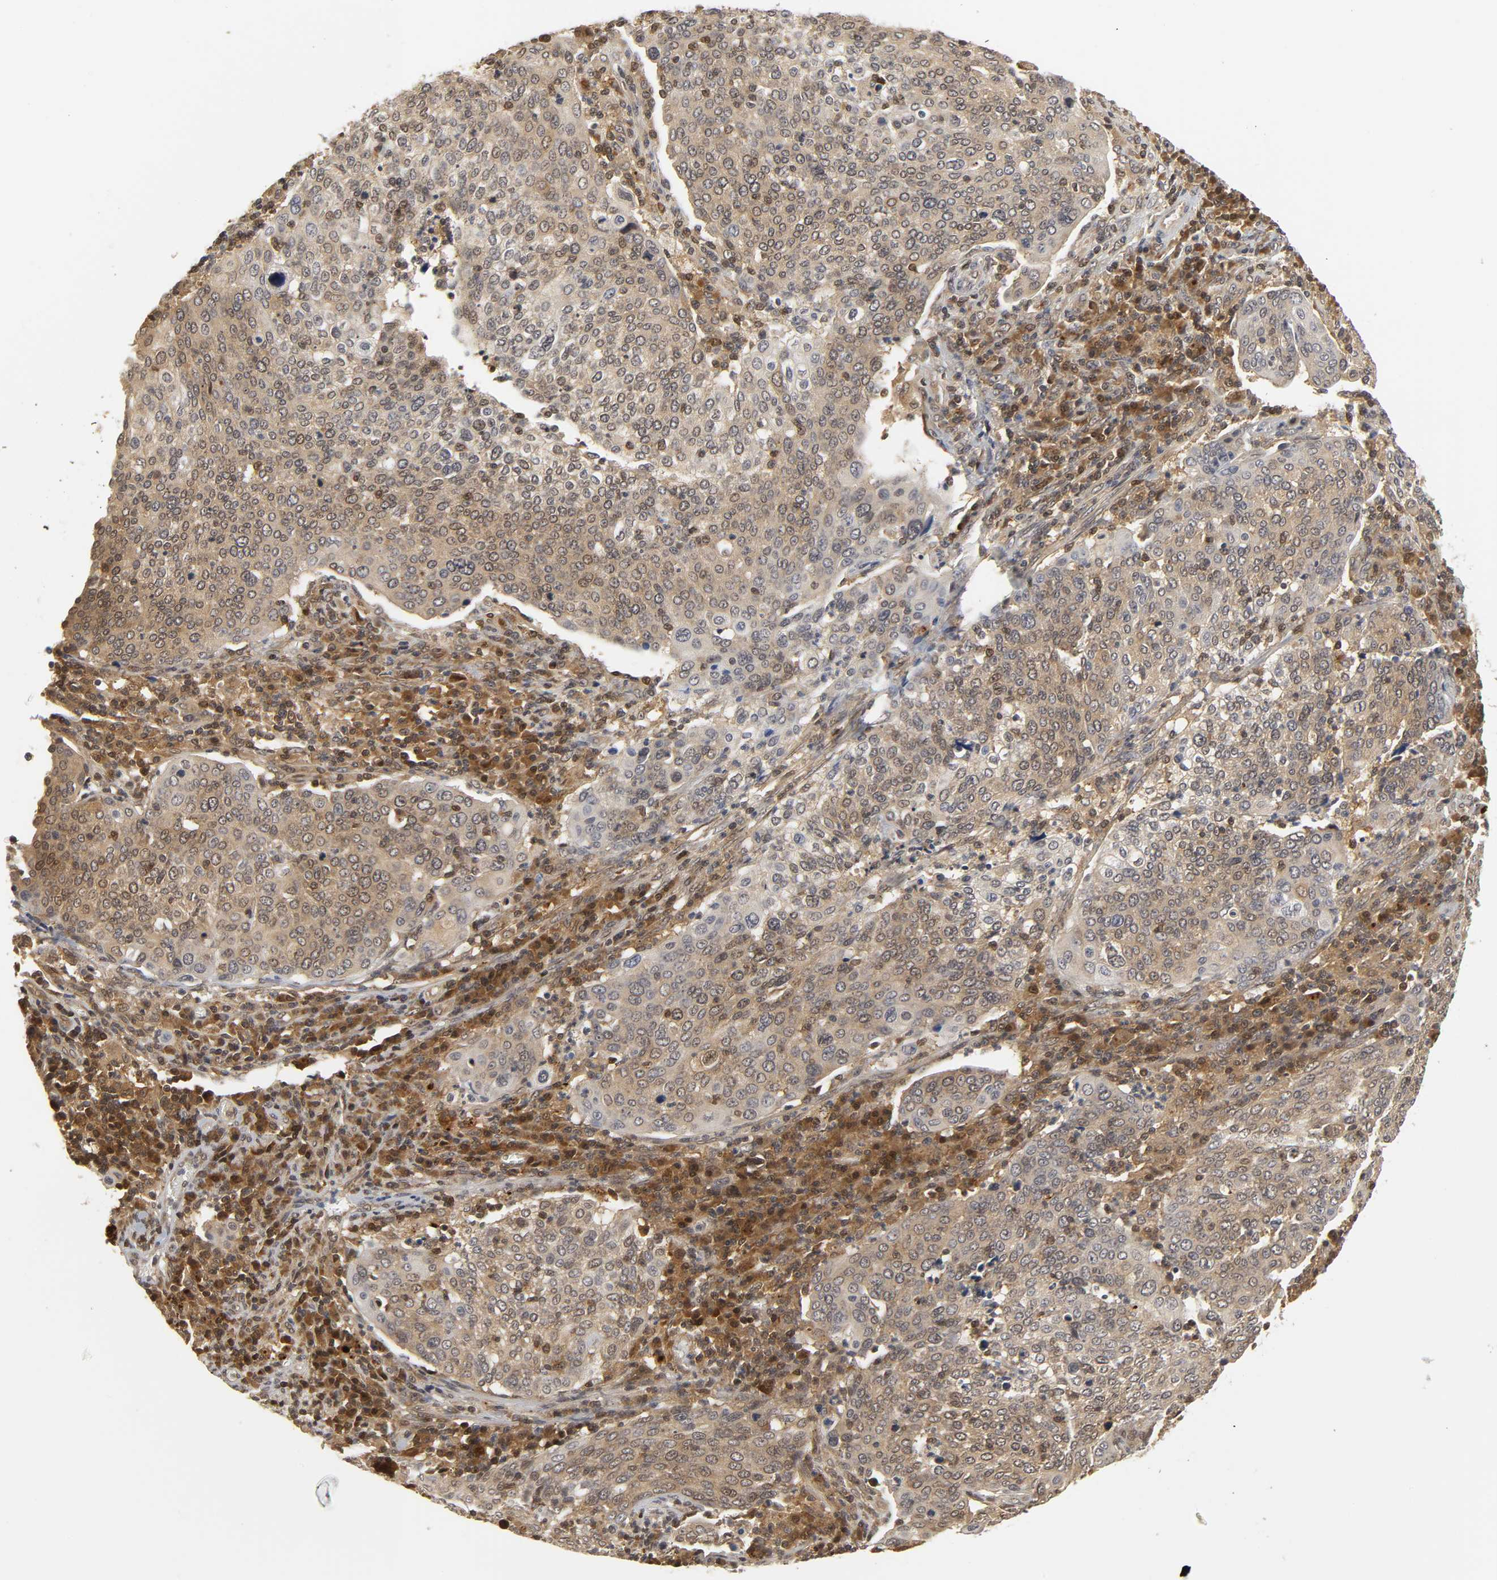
{"staining": {"intensity": "moderate", "quantity": ">75%", "location": "cytoplasmic/membranous,nuclear"}, "tissue": "cervical cancer", "cell_type": "Tumor cells", "image_type": "cancer", "snomed": [{"axis": "morphology", "description": "Squamous cell carcinoma, NOS"}, {"axis": "topography", "description": "Cervix"}], "caption": "The micrograph displays staining of cervical cancer, revealing moderate cytoplasmic/membranous and nuclear protein expression (brown color) within tumor cells. (IHC, brightfield microscopy, high magnification).", "gene": "PARK7", "patient": {"sex": "female", "age": 40}}